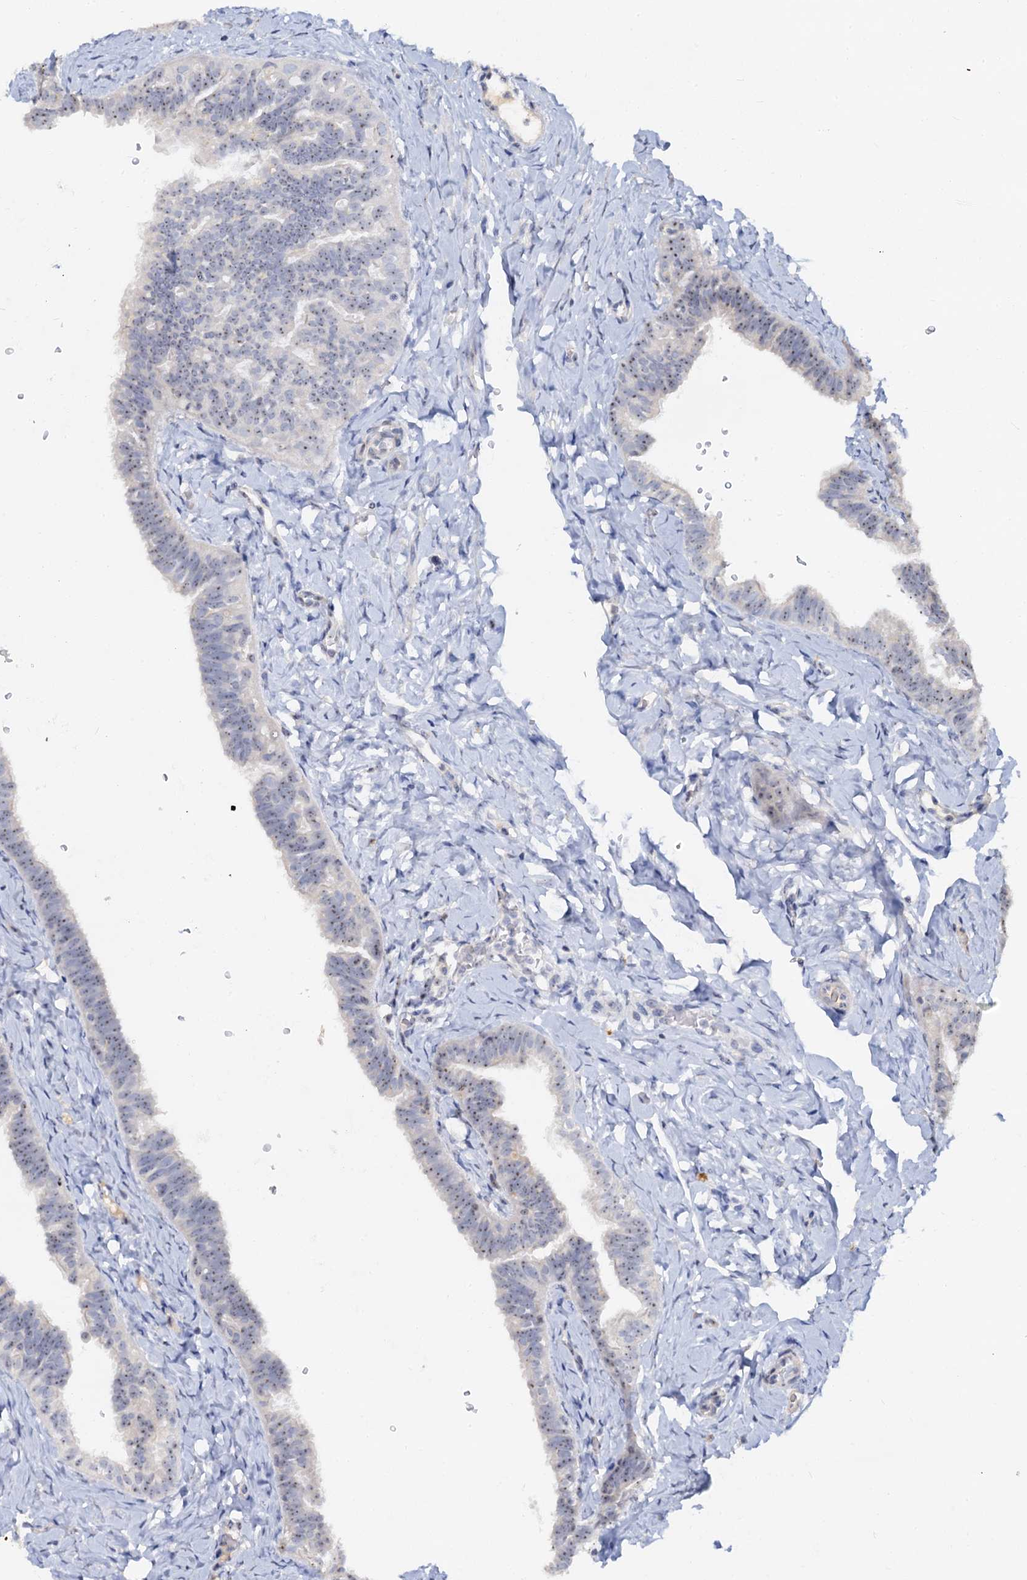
{"staining": {"intensity": "weak", "quantity": "25%-75%", "location": "nuclear"}, "tissue": "fallopian tube", "cell_type": "Glandular cells", "image_type": "normal", "snomed": [{"axis": "morphology", "description": "Normal tissue, NOS"}, {"axis": "topography", "description": "Fallopian tube"}], "caption": "Weak nuclear positivity is identified in approximately 25%-75% of glandular cells in normal fallopian tube.", "gene": "NOP2", "patient": {"sex": "female", "age": 65}}